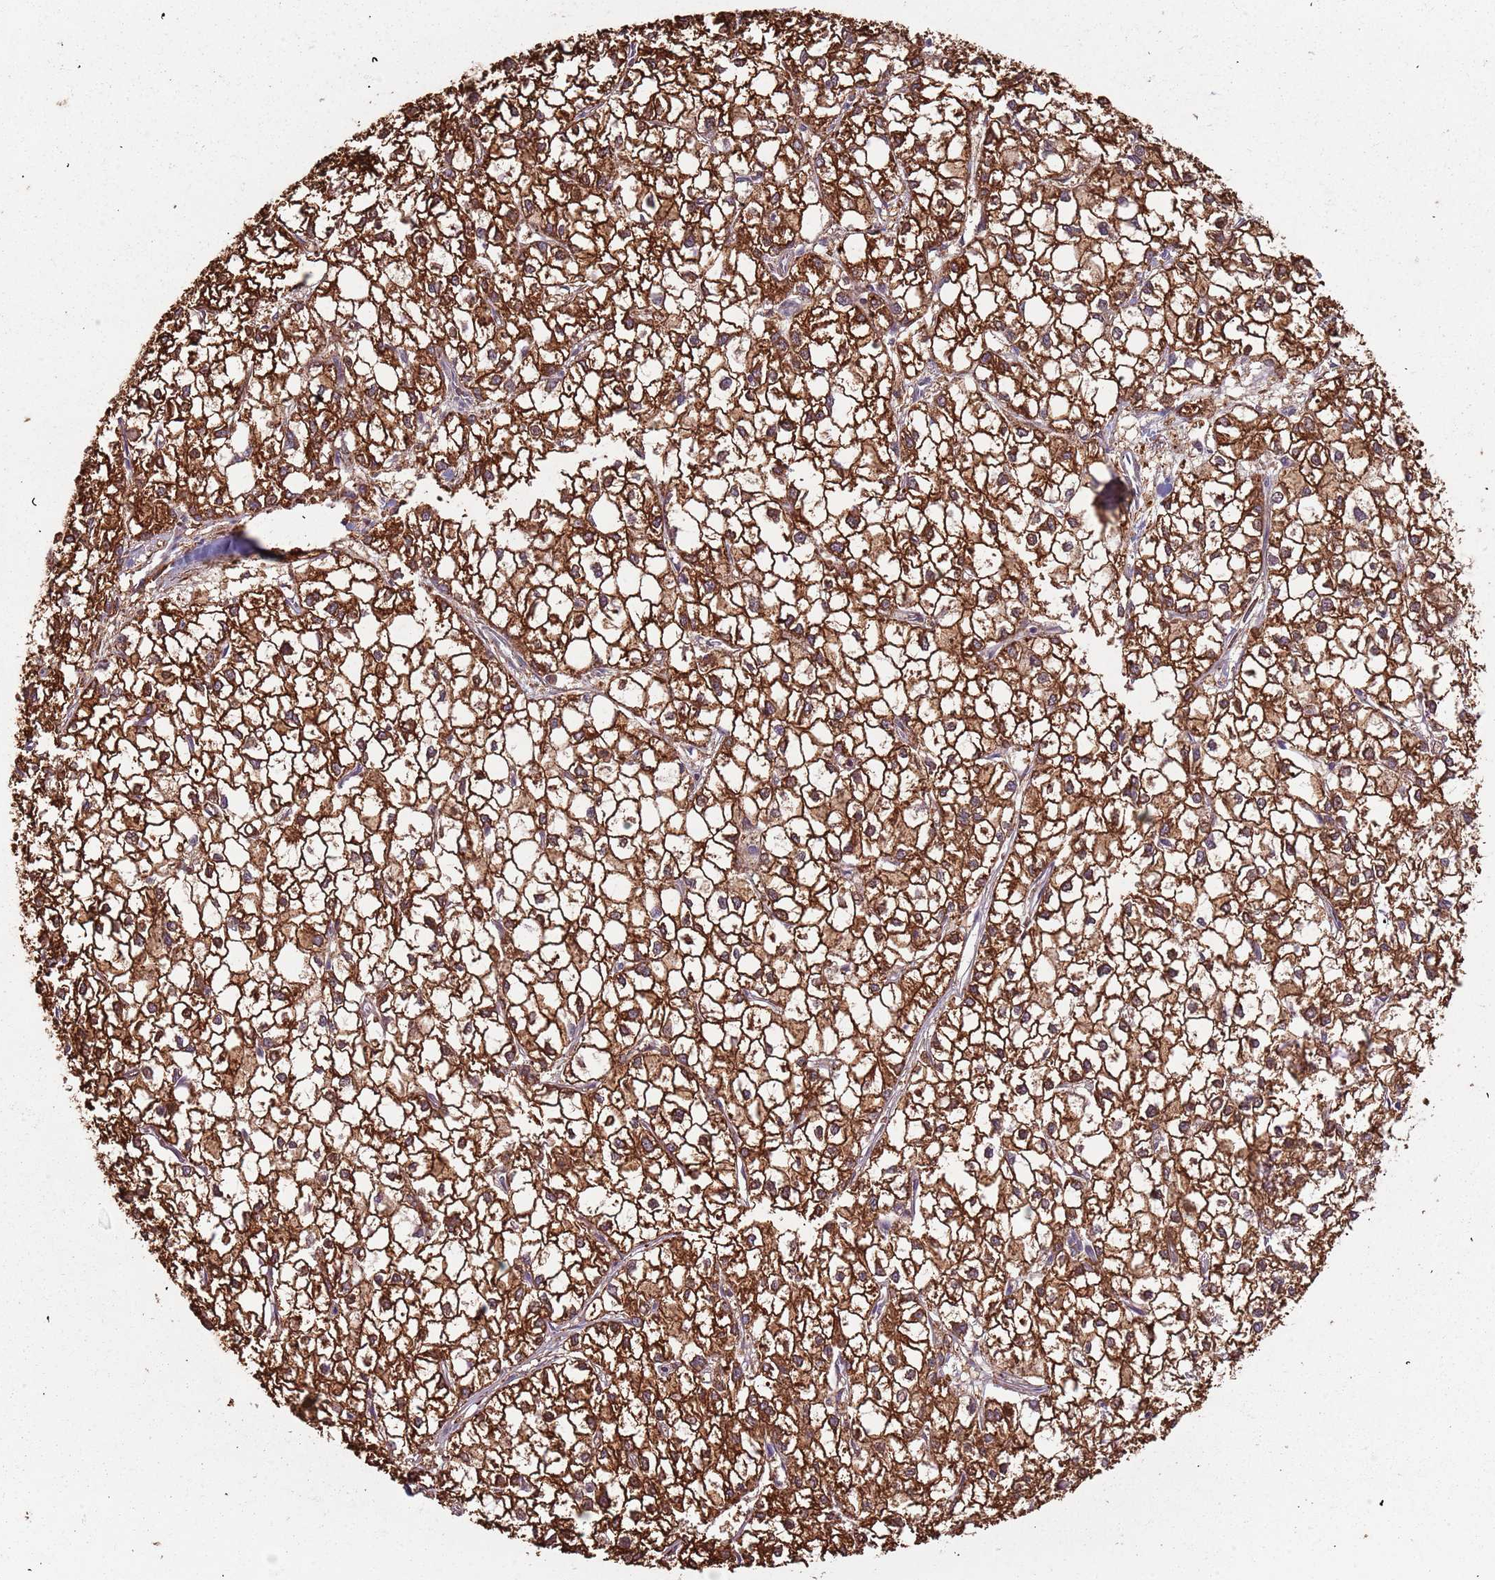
{"staining": {"intensity": "strong", "quantity": ">75%", "location": "cytoplasmic/membranous"}, "tissue": "liver cancer", "cell_type": "Tumor cells", "image_type": "cancer", "snomed": [{"axis": "morphology", "description": "Carcinoma, Hepatocellular, NOS"}, {"axis": "topography", "description": "Liver"}], "caption": "IHC (DAB (3,3'-diaminobenzidine)) staining of human hepatocellular carcinoma (liver) reveals strong cytoplasmic/membranous protein positivity in approximately >75% of tumor cells.", "gene": "ATOSB", "patient": {"sex": "female", "age": 43}}